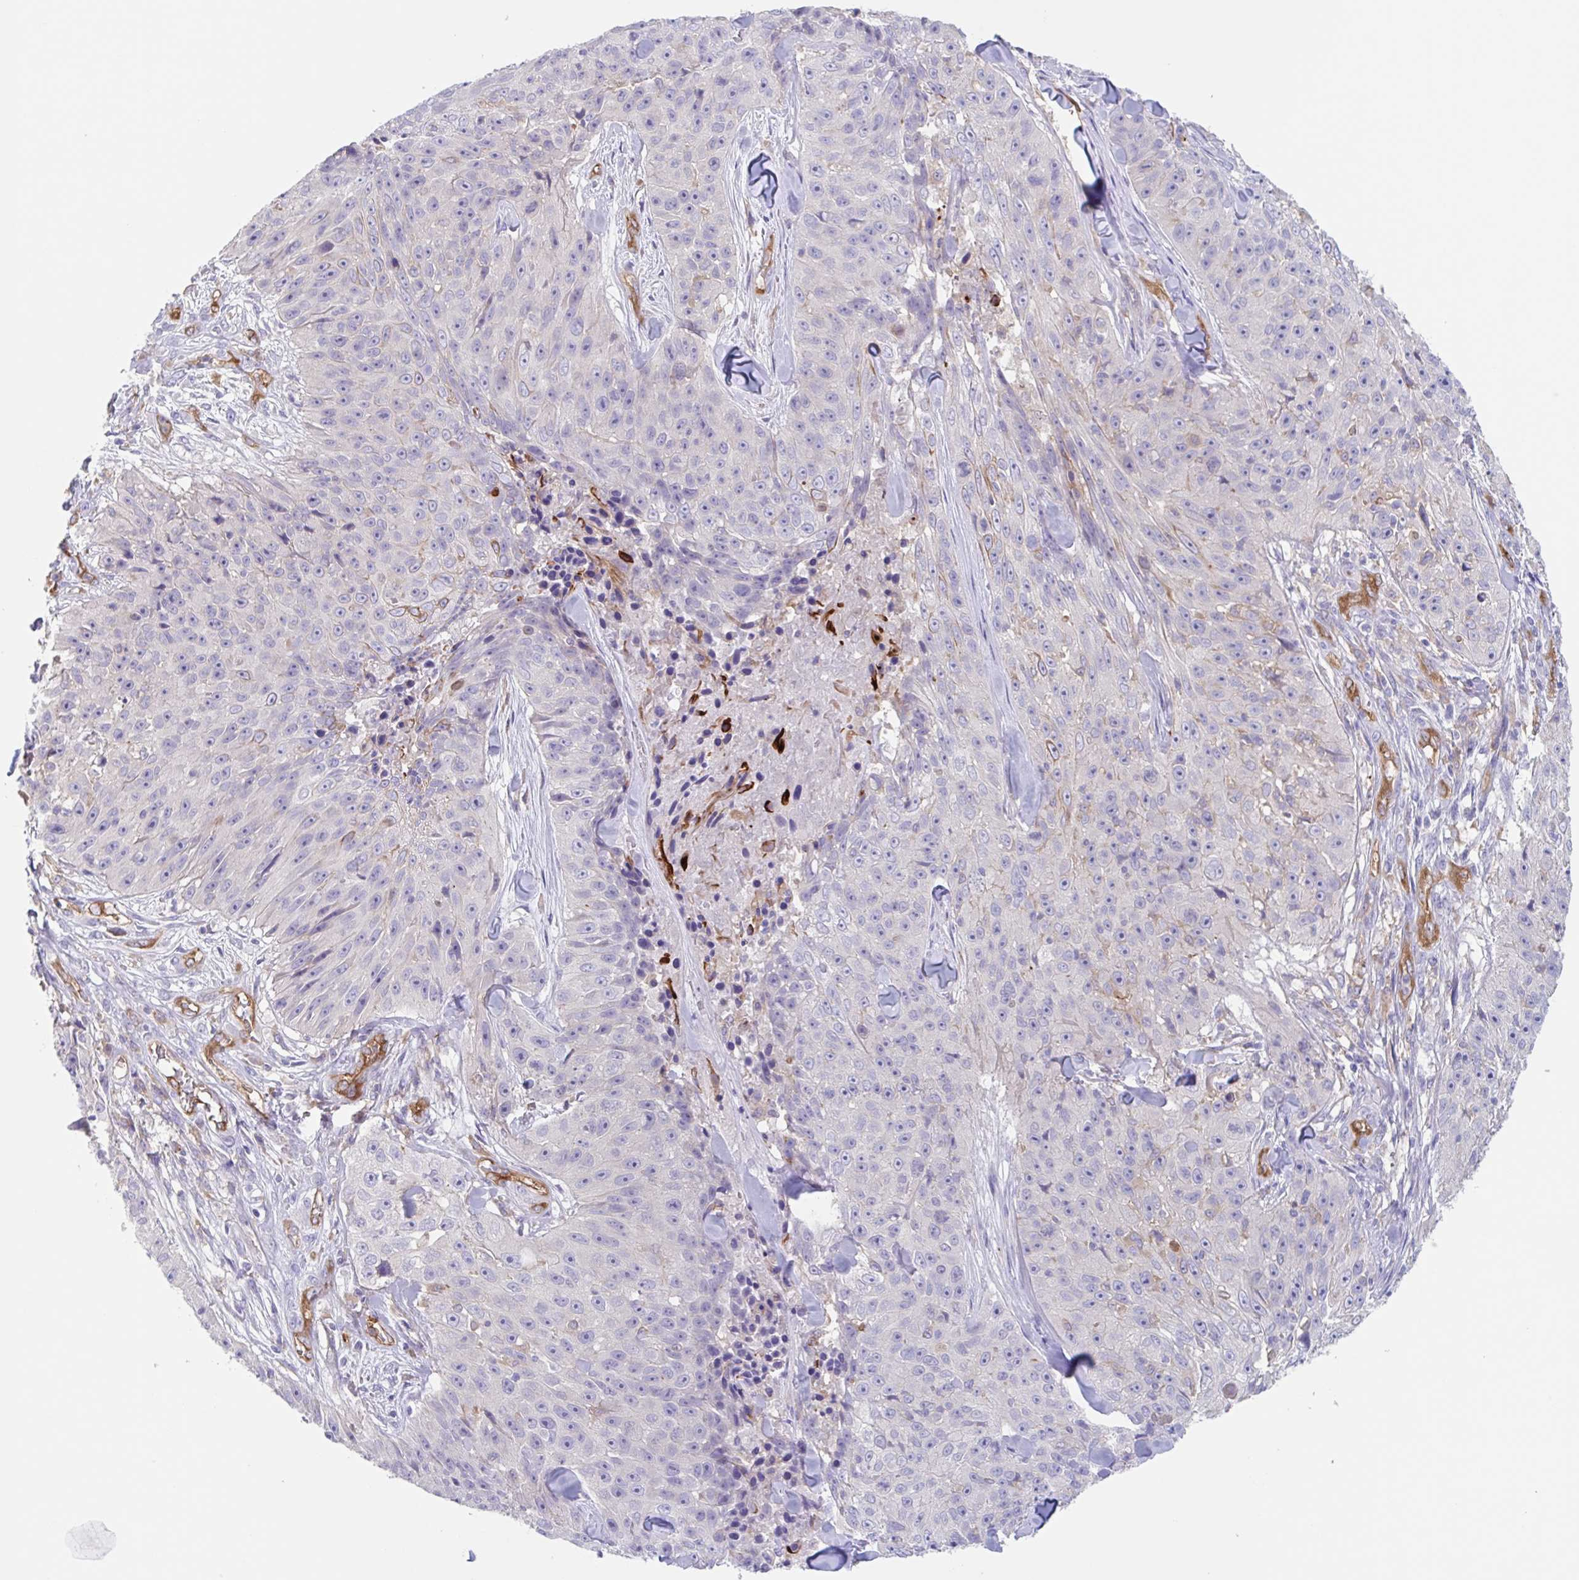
{"staining": {"intensity": "moderate", "quantity": "<25%", "location": "cytoplasmic/membranous"}, "tissue": "skin cancer", "cell_type": "Tumor cells", "image_type": "cancer", "snomed": [{"axis": "morphology", "description": "Squamous cell carcinoma, NOS"}, {"axis": "topography", "description": "Skin"}], "caption": "A histopathology image of skin cancer stained for a protein demonstrates moderate cytoplasmic/membranous brown staining in tumor cells. (DAB = brown stain, brightfield microscopy at high magnification).", "gene": "EHD4", "patient": {"sex": "female", "age": 87}}